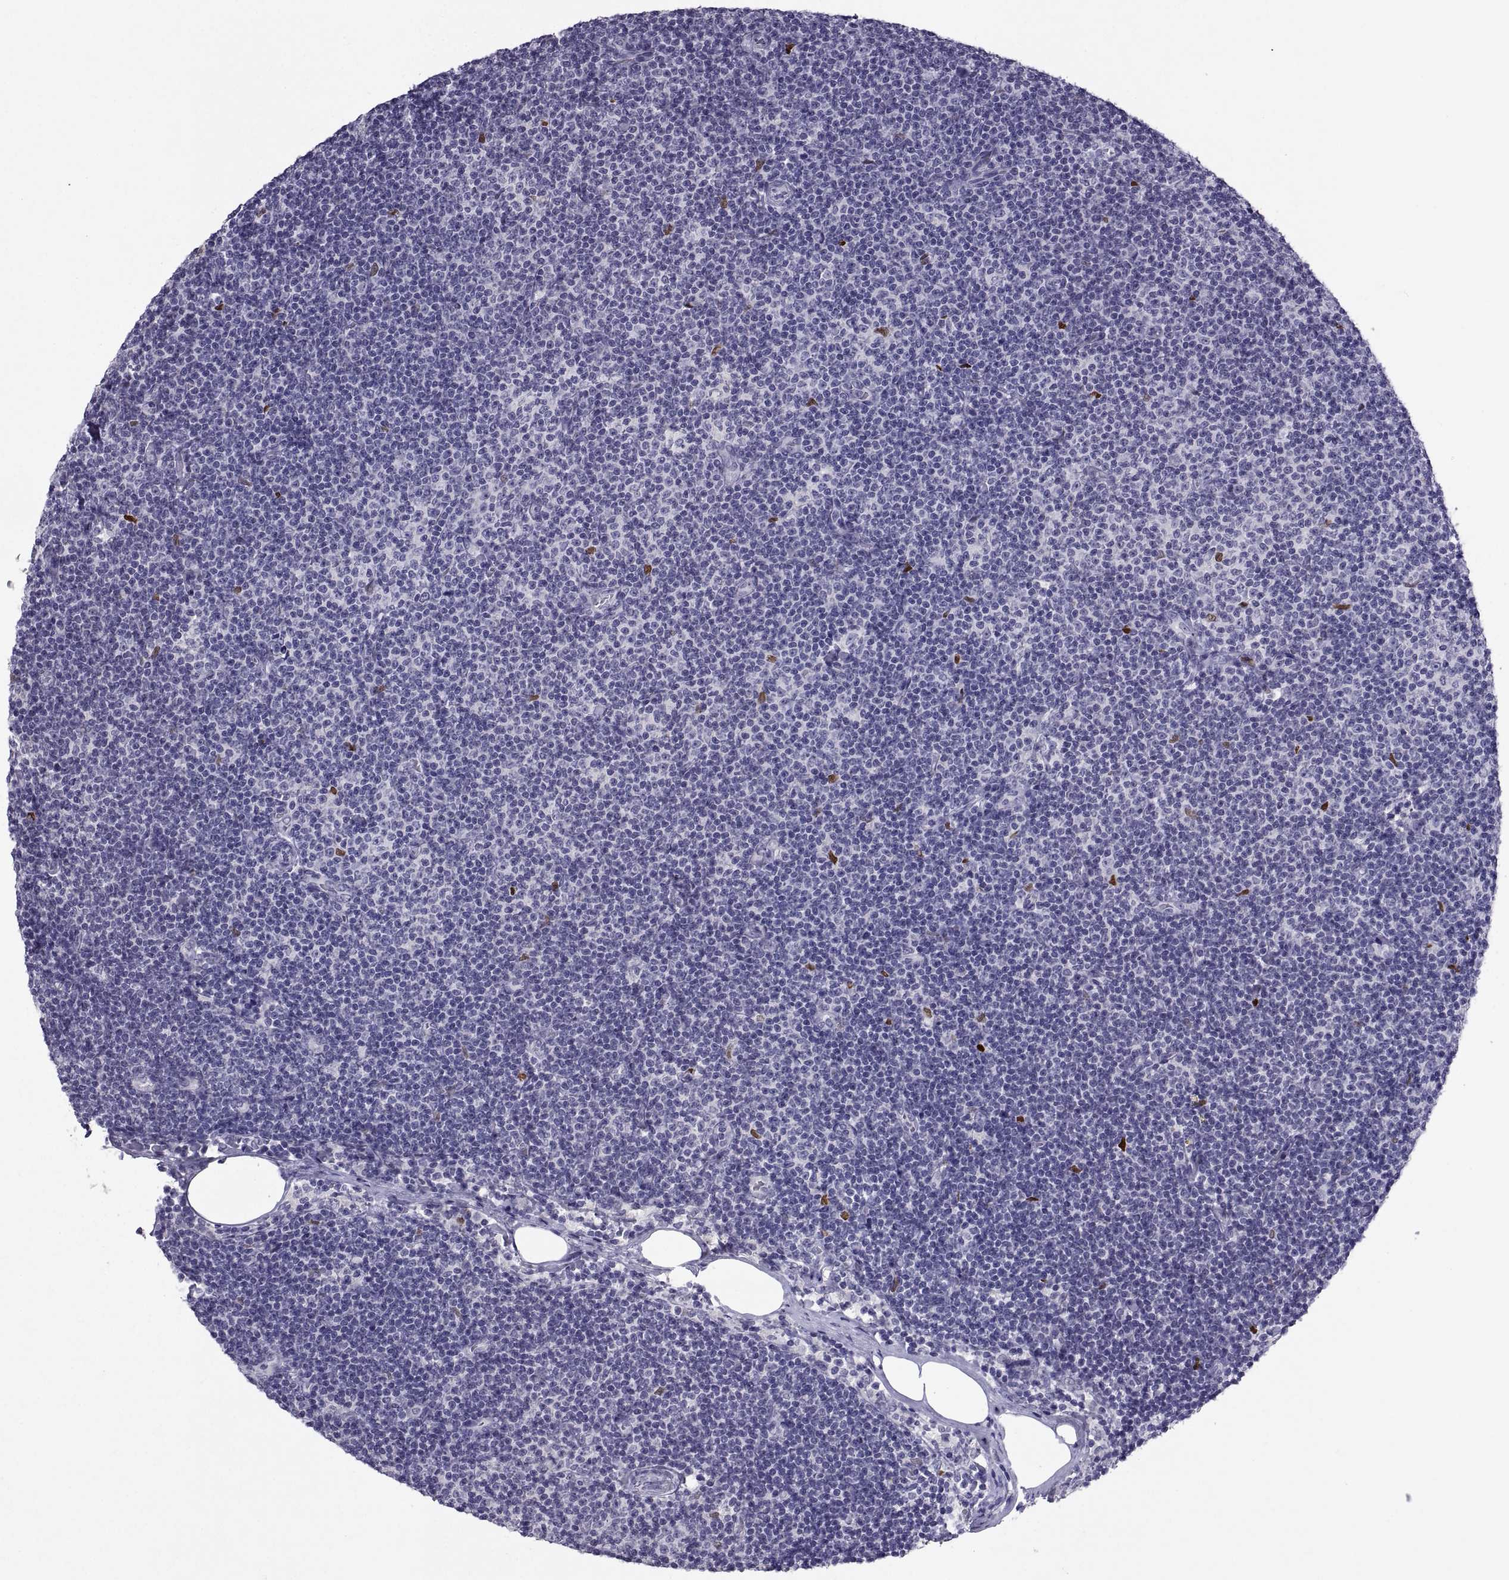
{"staining": {"intensity": "negative", "quantity": "none", "location": "none"}, "tissue": "lymphoma", "cell_type": "Tumor cells", "image_type": "cancer", "snomed": [{"axis": "morphology", "description": "Malignant lymphoma, non-Hodgkin's type, Low grade"}, {"axis": "topography", "description": "Lymph node"}], "caption": "An IHC micrograph of malignant lymphoma, non-Hodgkin's type (low-grade) is shown. There is no staining in tumor cells of malignant lymphoma, non-Hodgkin's type (low-grade).", "gene": "SOX21", "patient": {"sex": "male", "age": 81}}